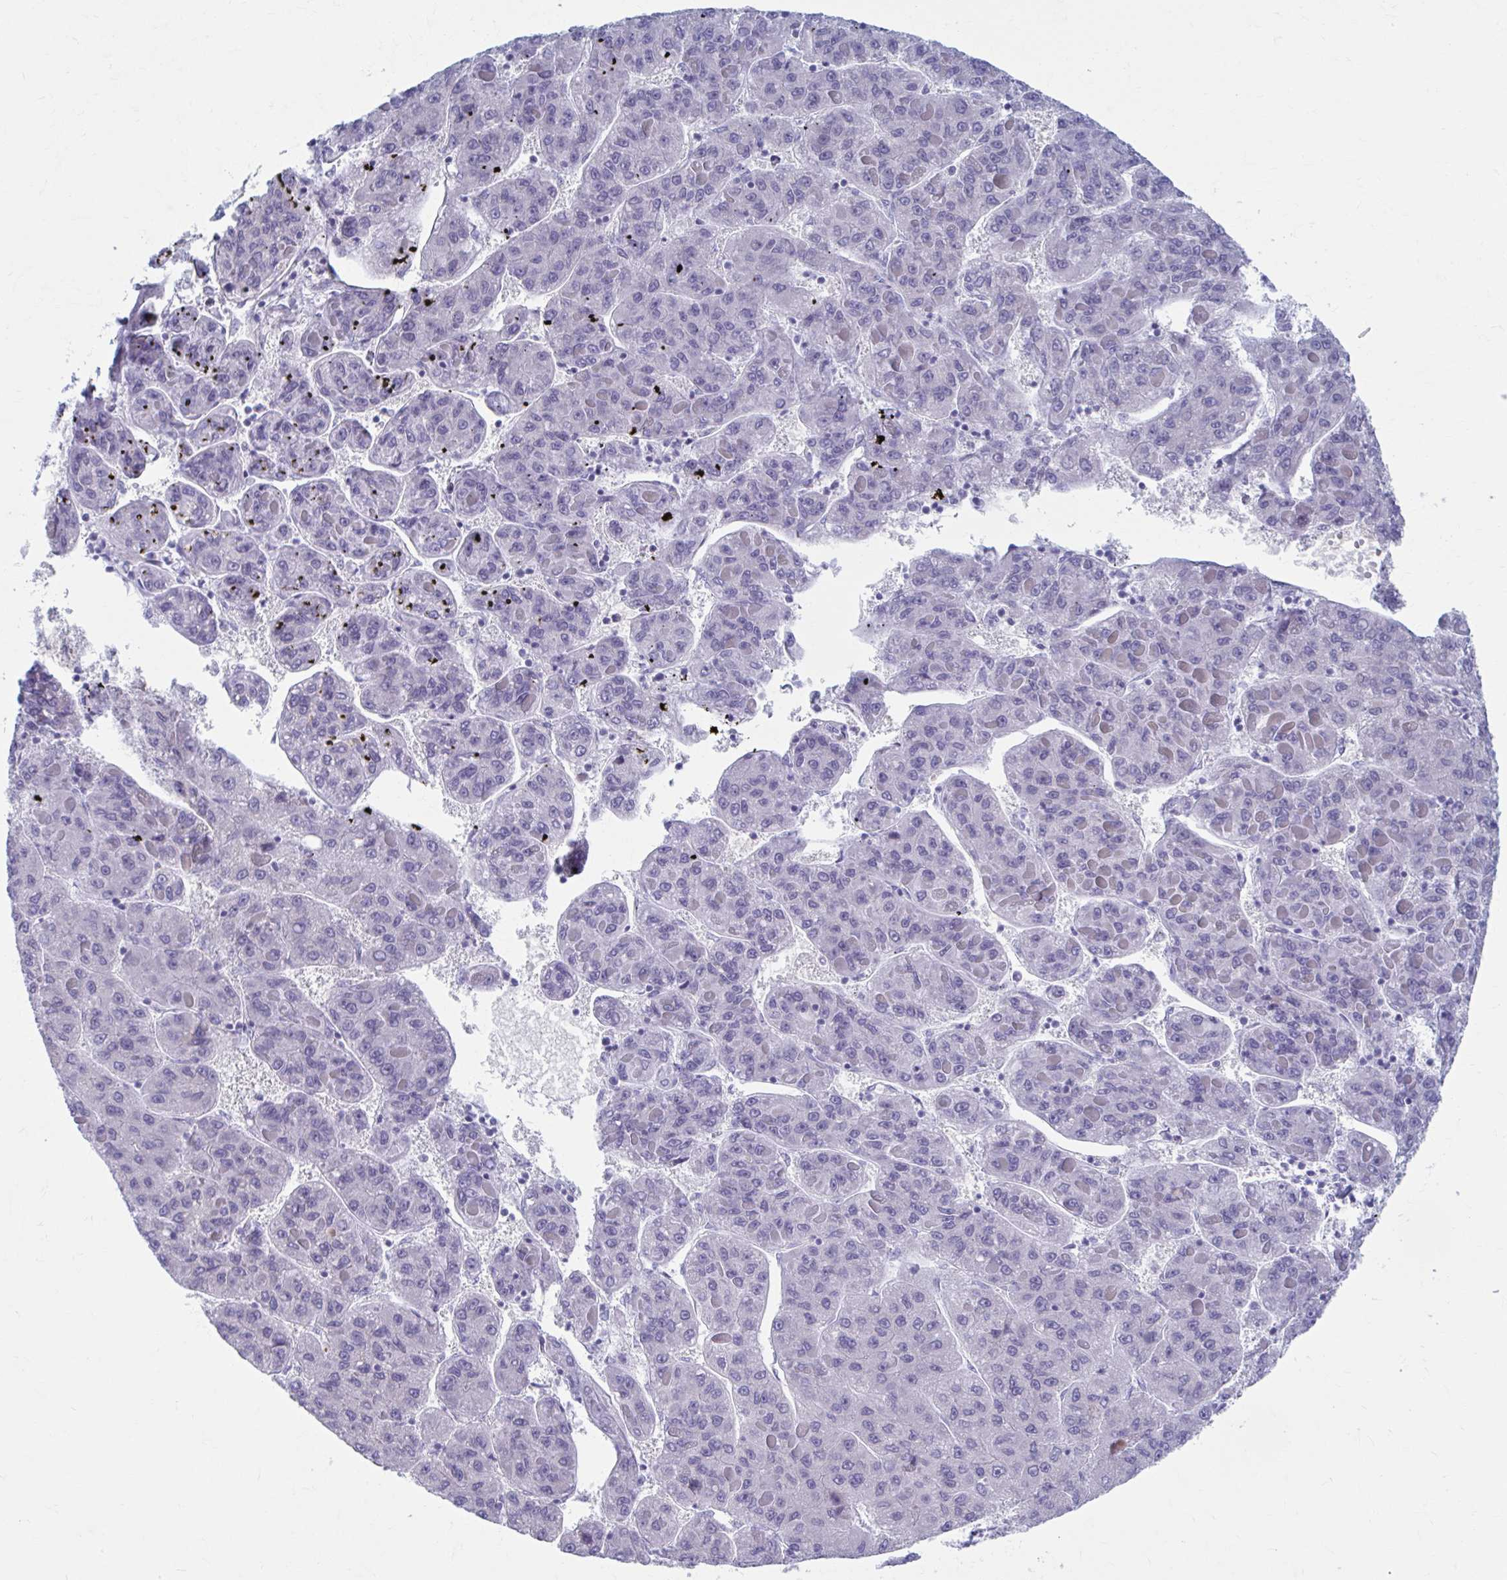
{"staining": {"intensity": "negative", "quantity": "none", "location": "none"}, "tissue": "liver cancer", "cell_type": "Tumor cells", "image_type": "cancer", "snomed": [{"axis": "morphology", "description": "Carcinoma, Hepatocellular, NOS"}, {"axis": "topography", "description": "Liver"}], "caption": "Tumor cells show no significant protein positivity in liver cancer (hepatocellular carcinoma). (DAB (3,3'-diaminobenzidine) immunohistochemistry visualized using brightfield microscopy, high magnification).", "gene": "CCDC105", "patient": {"sex": "female", "age": 82}}